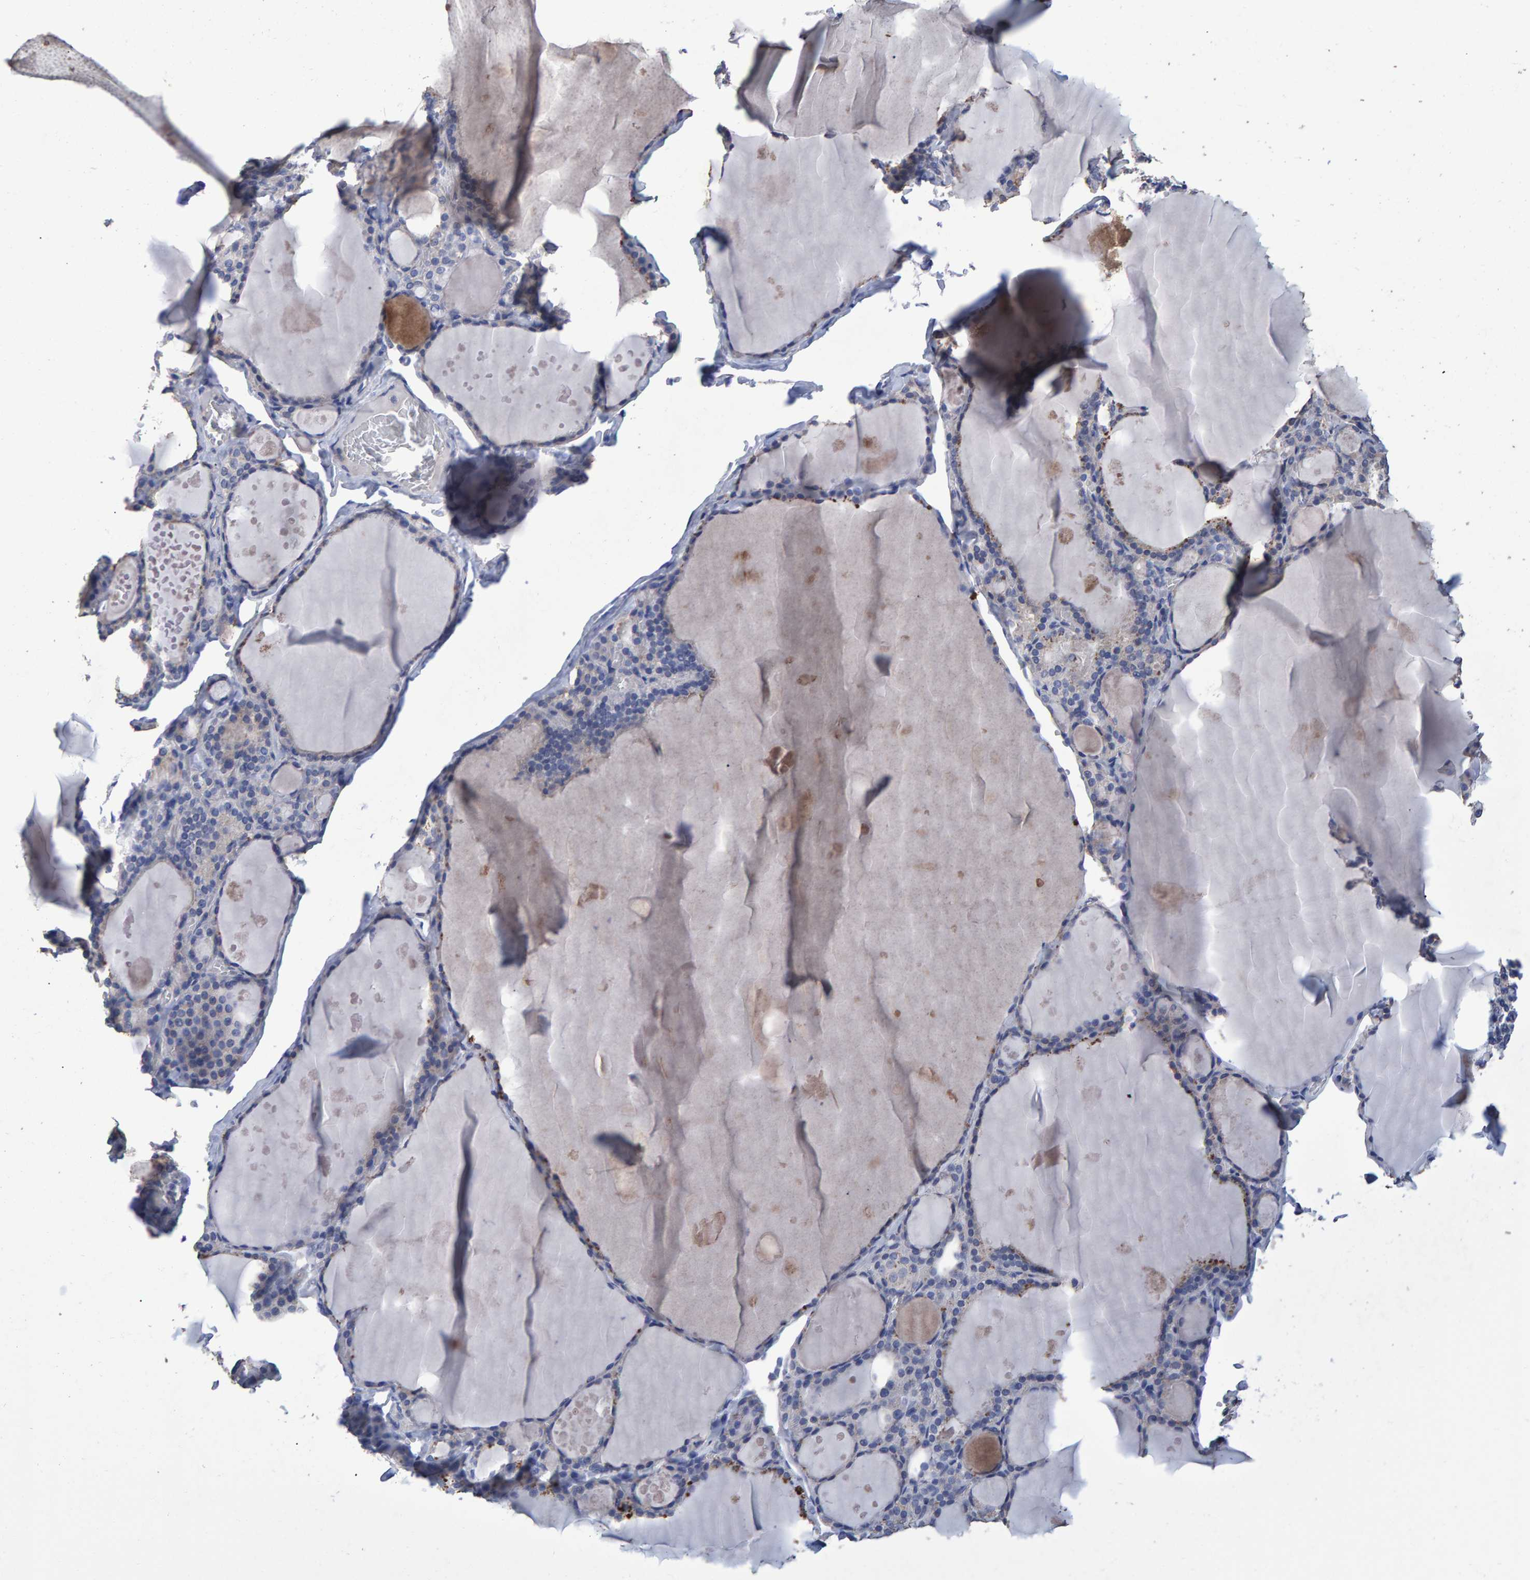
{"staining": {"intensity": "moderate", "quantity": "<25%", "location": "cytoplasmic/membranous"}, "tissue": "thyroid gland", "cell_type": "Glandular cells", "image_type": "normal", "snomed": [{"axis": "morphology", "description": "Normal tissue, NOS"}, {"axis": "topography", "description": "Thyroid gland"}], "caption": "IHC staining of normal thyroid gland, which exhibits low levels of moderate cytoplasmic/membranous staining in about <25% of glandular cells indicating moderate cytoplasmic/membranous protein staining. The staining was performed using DAB (3,3'-diaminobenzidine) (brown) for protein detection and nuclei were counterstained in hematoxylin (blue).", "gene": "HEMGN", "patient": {"sex": "male", "age": 56}}